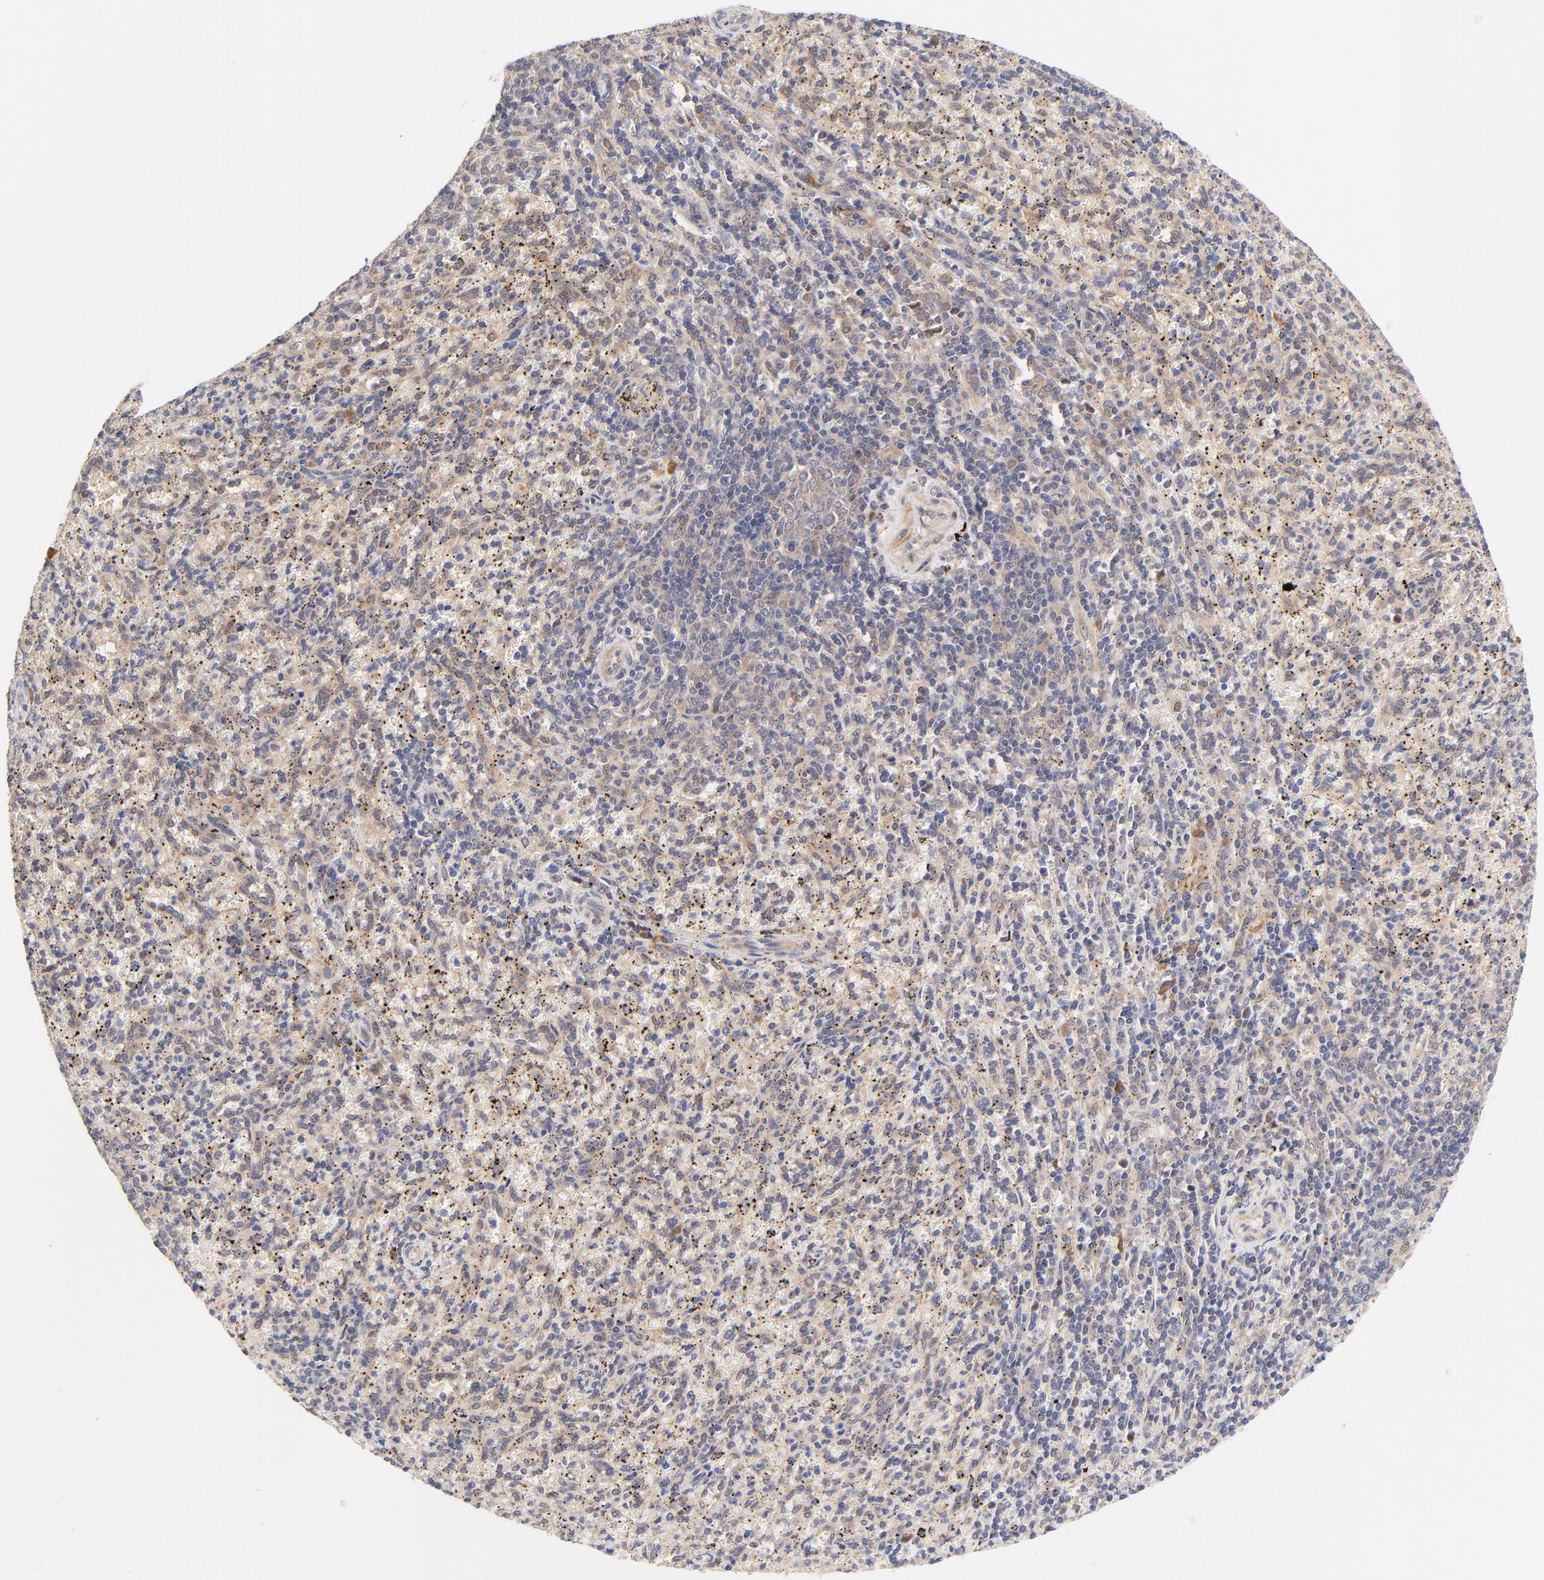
{"staining": {"intensity": "weak", "quantity": "25%-75%", "location": "cytoplasmic/membranous"}, "tissue": "spleen", "cell_type": "Cells in red pulp", "image_type": "normal", "snomed": [{"axis": "morphology", "description": "Normal tissue, NOS"}, {"axis": "topography", "description": "Spleen"}], "caption": "Unremarkable spleen demonstrates weak cytoplasmic/membranous staining in approximately 25%-75% of cells in red pulp Using DAB (brown) and hematoxylin (blue) stains, captured at high magnification using brightfield microscopy..", "gene": "TXNL1", "patient": {"sex": "female", "age": 10}}